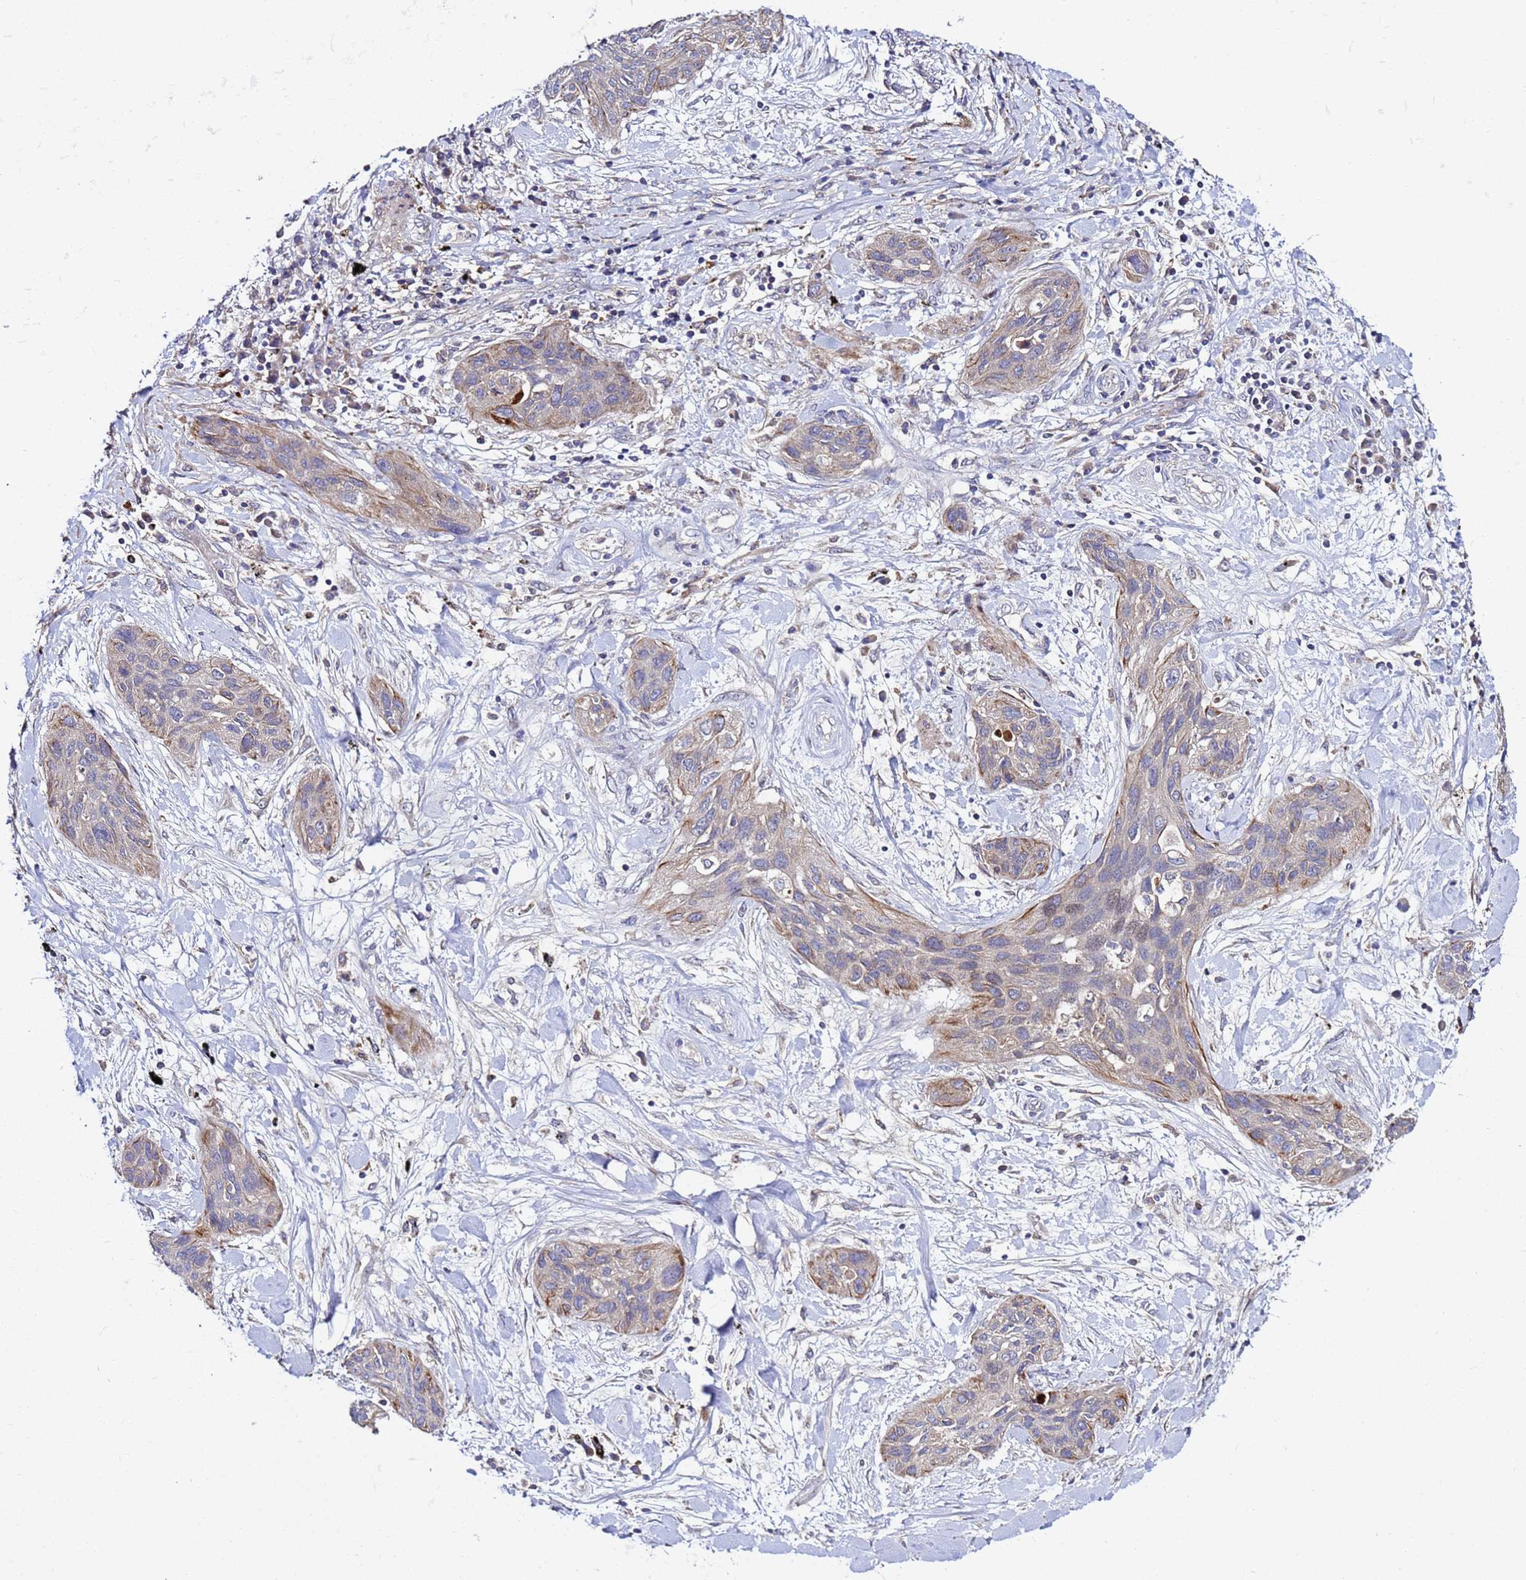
{"staining": {"intensity": "moderate", "quantity": "<25%", "location": "cytoplasmic/membranous"}, "tissue": "lung cancer", "cell_type": "Tumor cells", "image_type": "cancer", "snomed": [{"axis": "morphology", "description": "Squamous cell carcinoma, NOS"}, {"axis": "topography", "description": "Lung"}], "caption": "Immunohistochemistry of lung squamous cell carcinoma displays low levels of moderate cytoplasmic/membranous expression in about <25% of tumor cells.", "gene": "PLXDC2", "patient": {"sex": "female", "age": 70}}